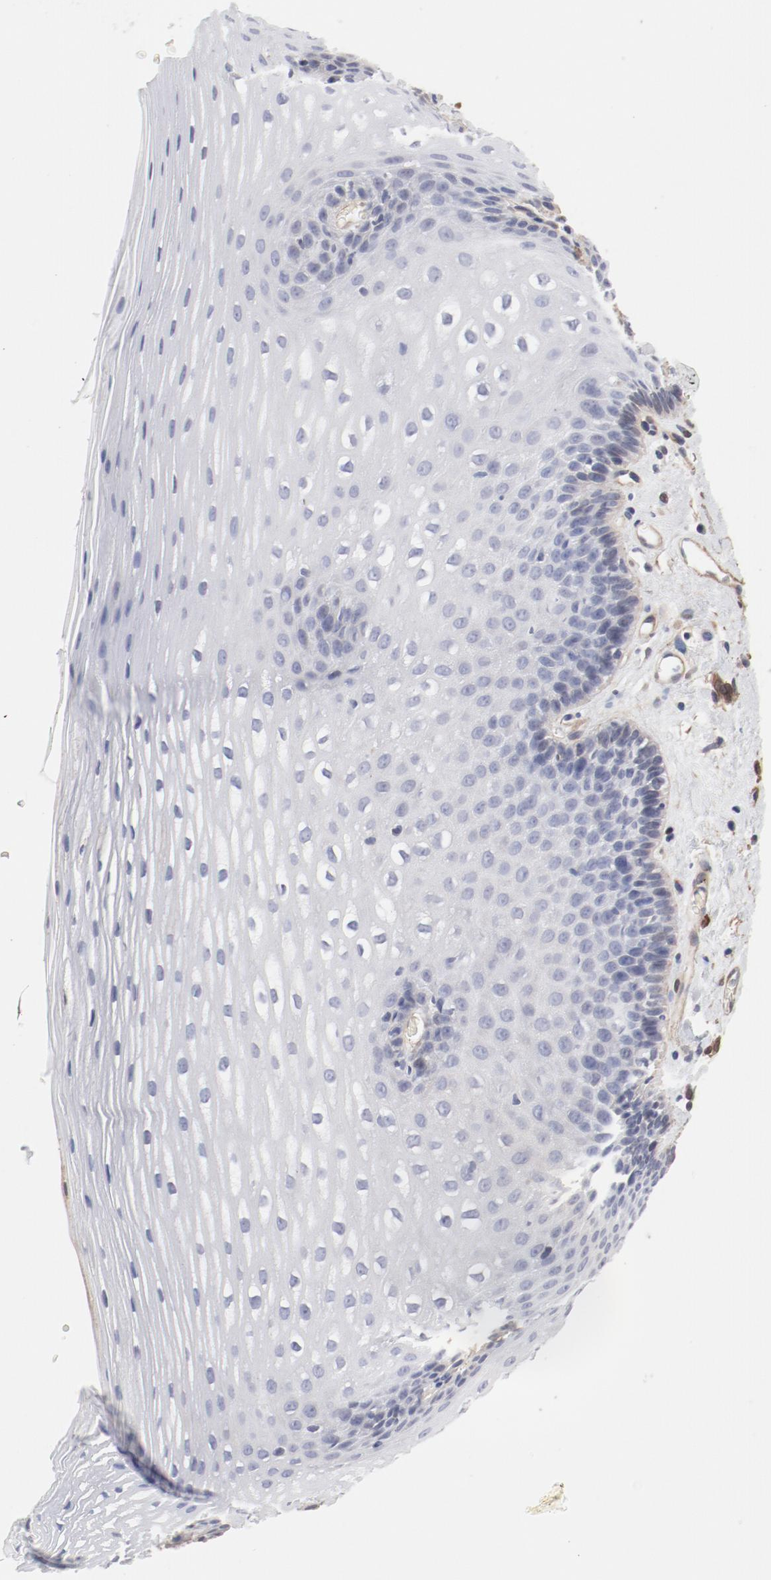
{"staining": {"intensity": "negative", "quantity": "none", "location": "none"}, "tissue": "esophagus", "cell_type": "Squamous epithelial cells", "image_type": "normal", "snomed": [{"axis": "morphology", "description": "Normal tissue, NOS"}, {"axis": "topography", "description": "Esophagus"}], "caption": "Squamous epithelial cells are negative for protein expression in unremarkable human esophagus. (IHC, brightfield microscopy, high magnification).", "gene": "MAGED4B", "patient": {"sex": "female", "age": 70}}